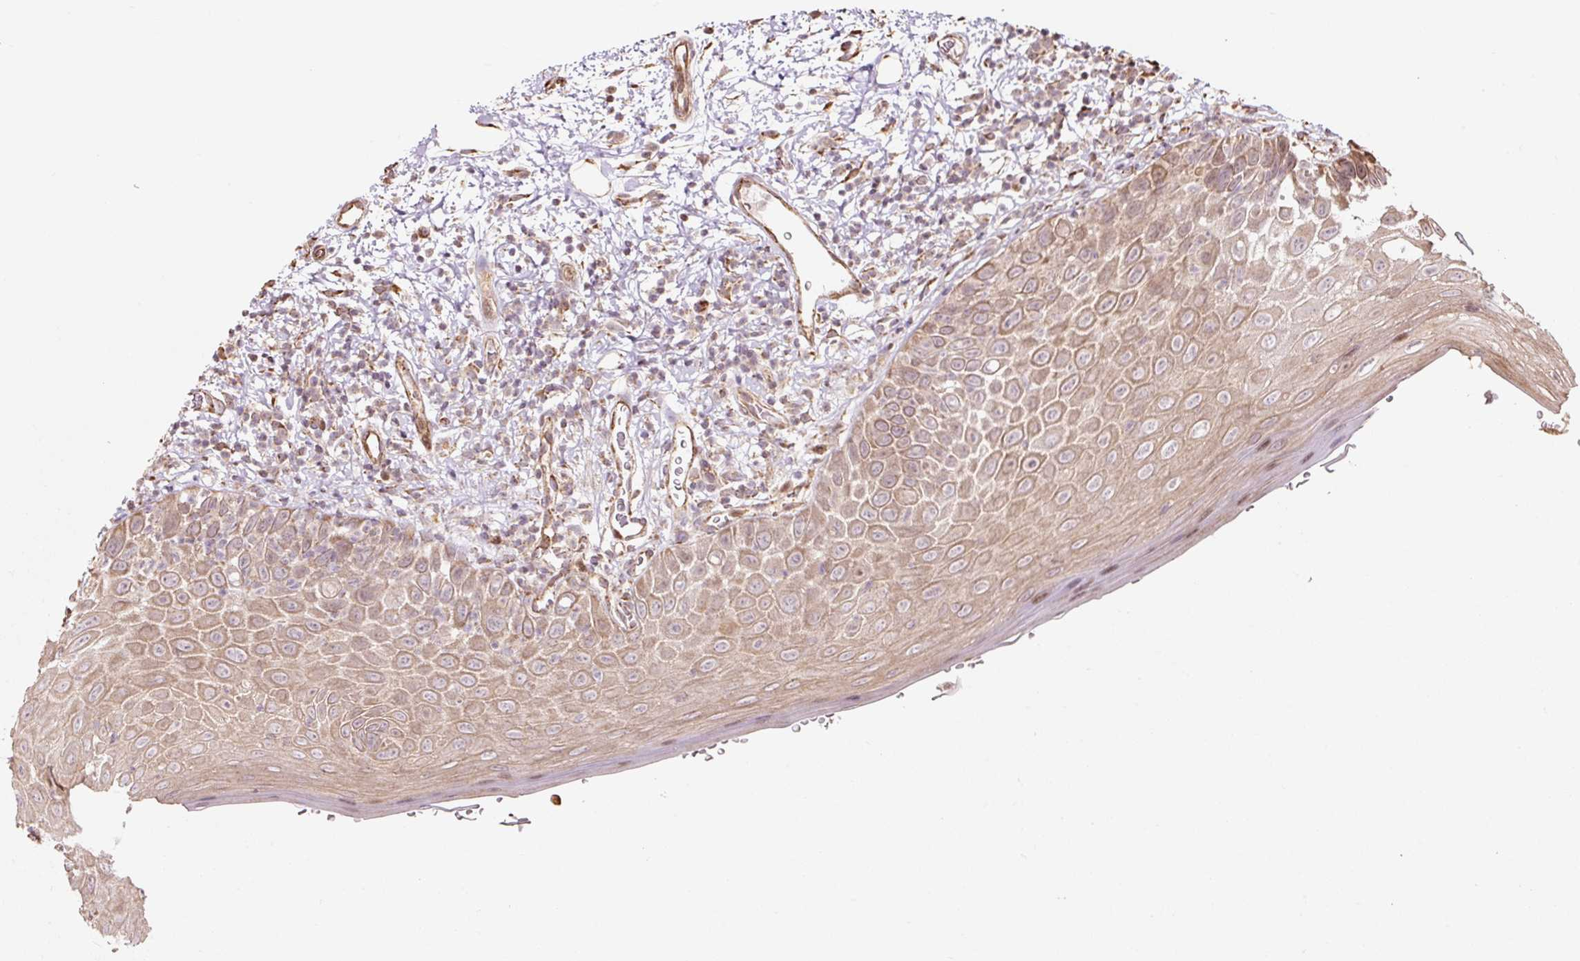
{"staining": {"intensity": "moderate", "quantity": ">75%", "location": "cytoplasmic/membranous"}, "tissue": "oral mucosa", "cell_type": "Squamous epithelial cells", "image_type": "normal", "snomed": [{"axis": "morphology", "description": "Normal tissue, NOS"}, {"axis": "morphology", "description": "Squamous cell carcinoma, NOS"}, {"axis": "topography", "description": "Oral tissue"}, {"axis": "topography", "description": "Tounge, NOS"}, {"axis": "topography", "description": "Head-Neck"}], "caption": "The photomicrograph demonstrates immunohistochemical staining of normal oral mucosa. There is moderate cytoplasmic/membranous expression is identified in about >75% of squamous epithelial cells.", "gene": "ETF1", "patient": {"sex": "male", "age": 76}}